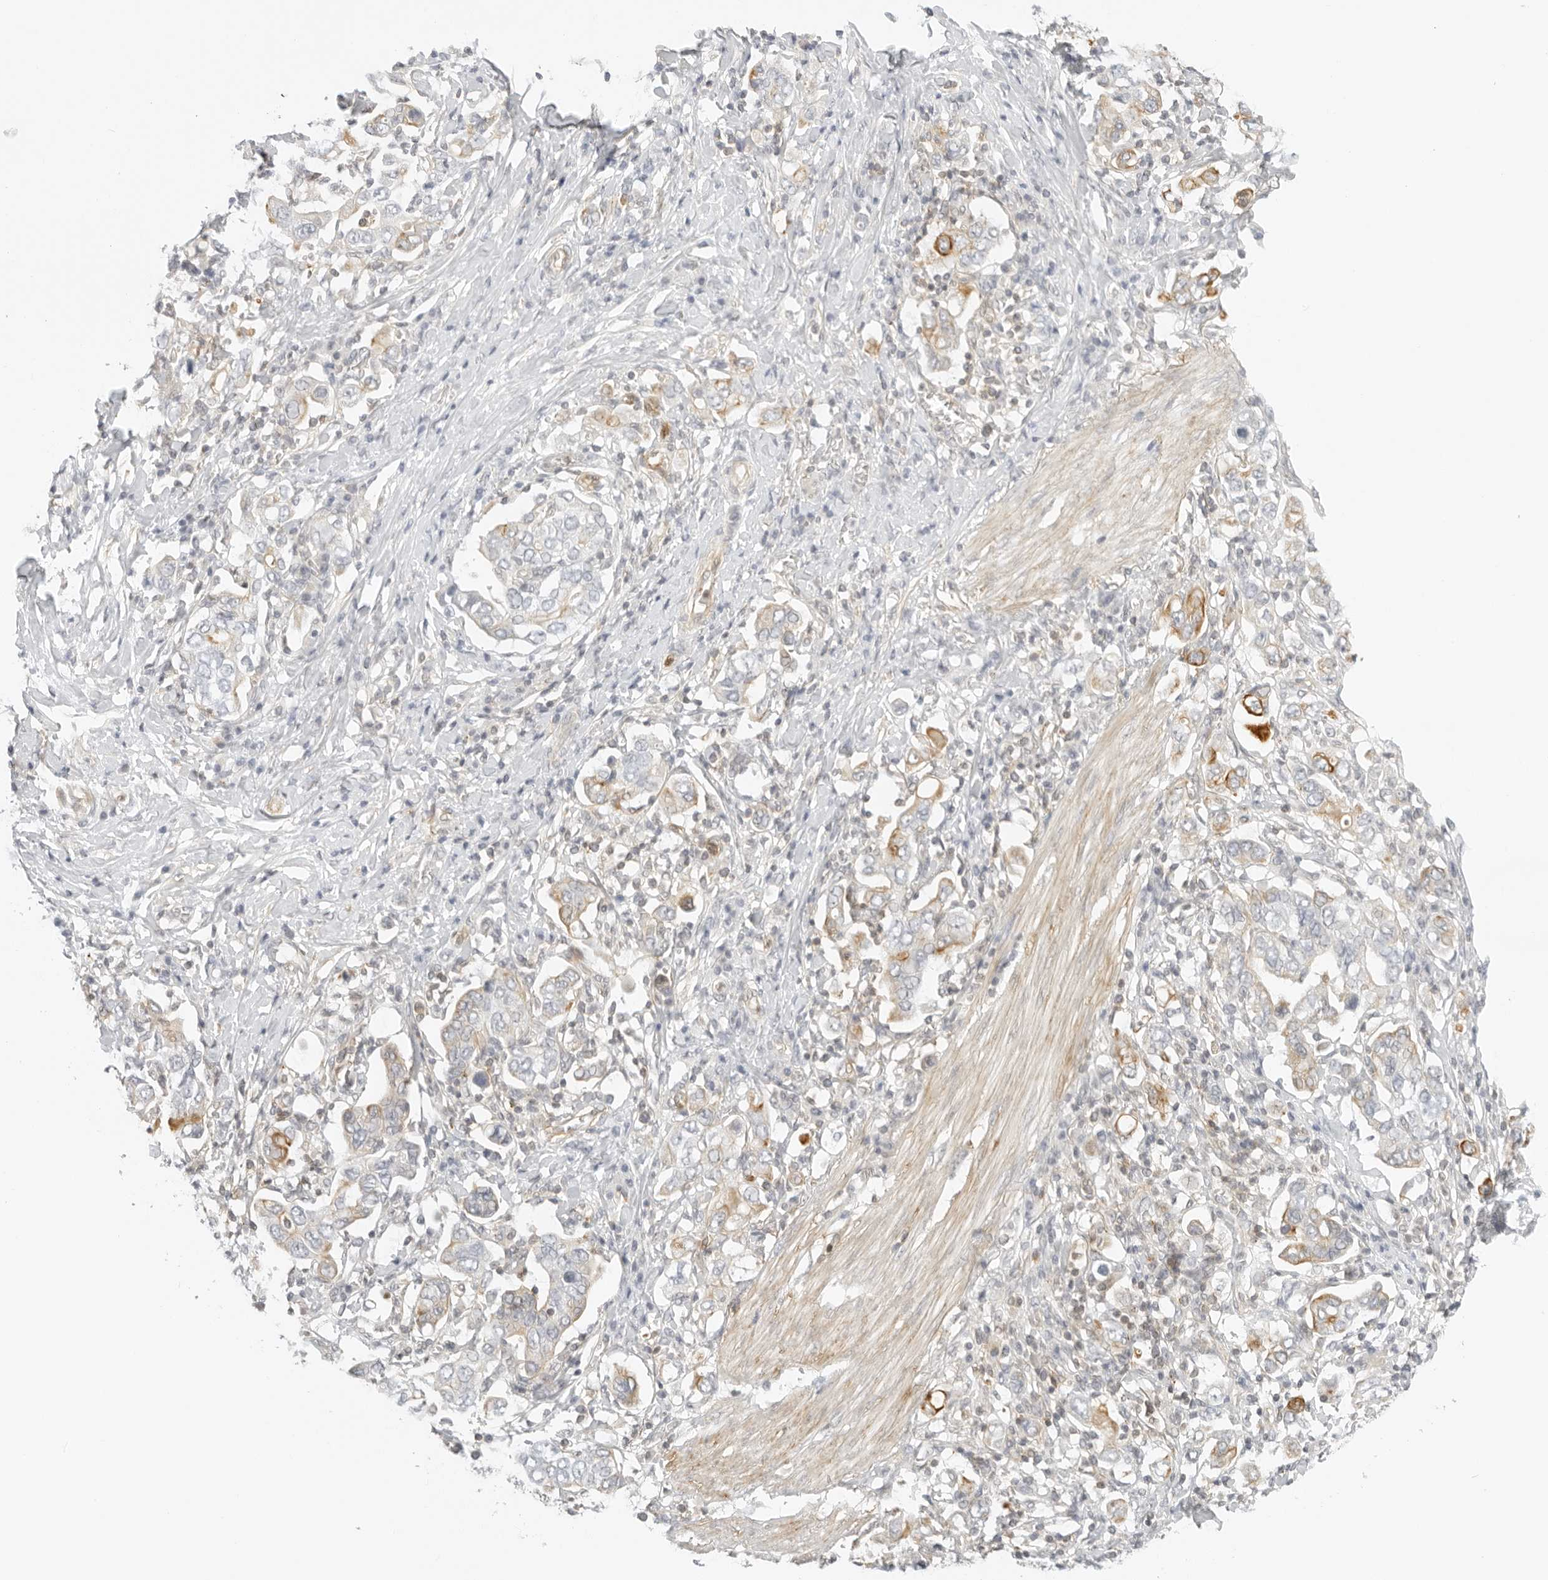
{"staining": {"intensity": "moderate", "quantity": "<25%", "location": "cytoplasmic/membranous"}, "tissue": "stomach cancer", "cell_type": "Tumor cells", "image_type": "cancer", "snomed": [{"axis": "morphology", "description": "Adenocarcinoma, NOS"}, {"axis": "topography", "description": "Stomach, upper"}], "caption": "Protein expression analysis of stomach adenocarcinoma exhibits moderate cytoplasmic/membranous staining in approximately <25% of tumor cells.", "gene": "OSCP1", "patient": {"sex": "male", "age": 62}}